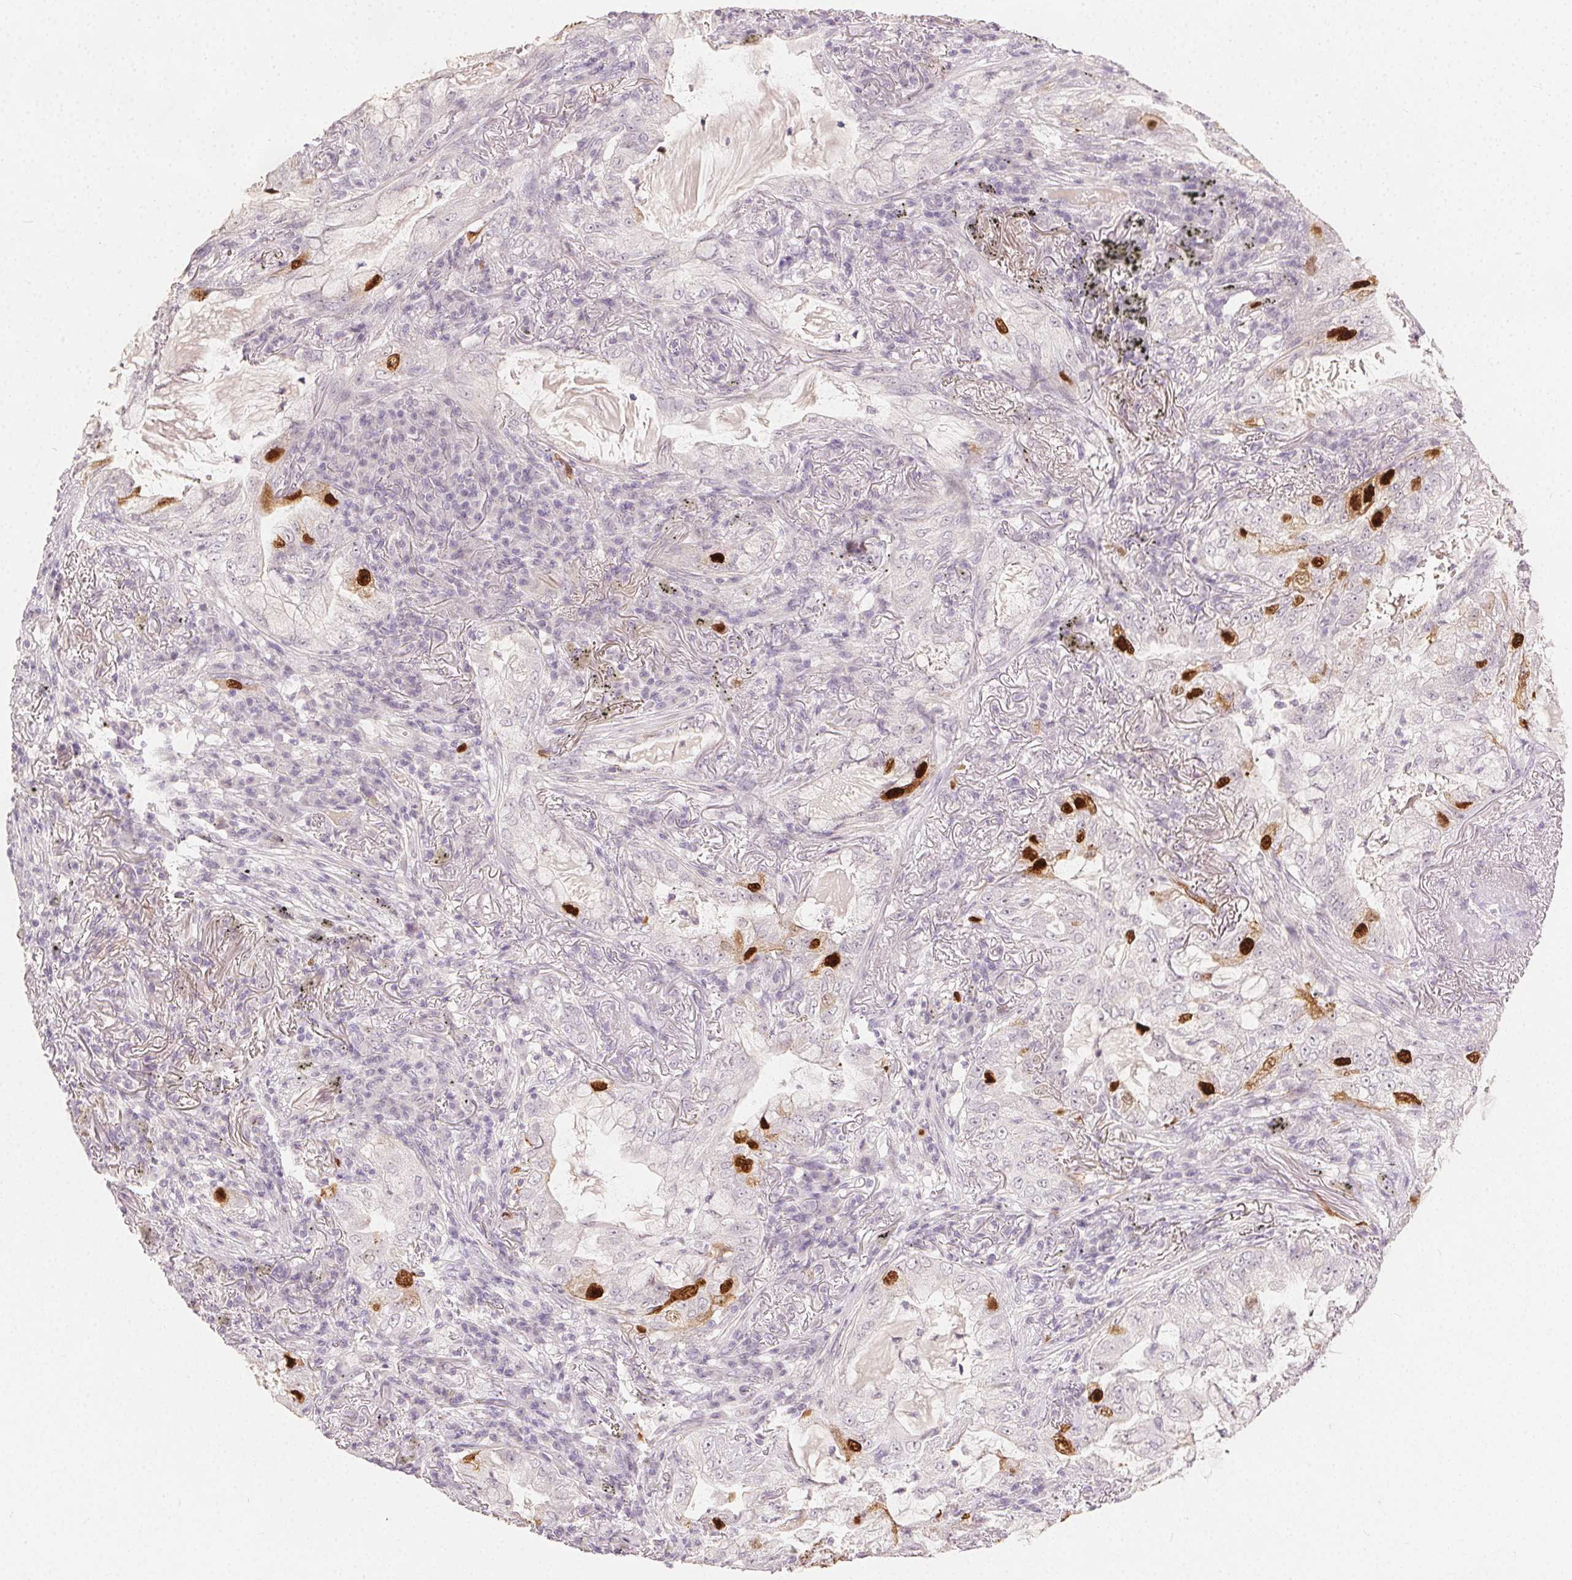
{"staining": {"intensity": "strong", "quantity": "<25%", "location": "nuclear"}, "tissue": "lung cancer", "cell_type": "Tumor cells", "image_type": "cancer", "snomed": [{"axis": "morphology", "description": "Adenocarcinoma, NOS"}, {"axis": "topography", "description": "Lung"}], "caption": "A medium amount of strong nuclear positivity is seen in approximately <25% of tumor cells in lung cancer (adenocarcinoma) tissue.", "gene": "ANLN", "patient": {"sex": "female", "age": 73}}